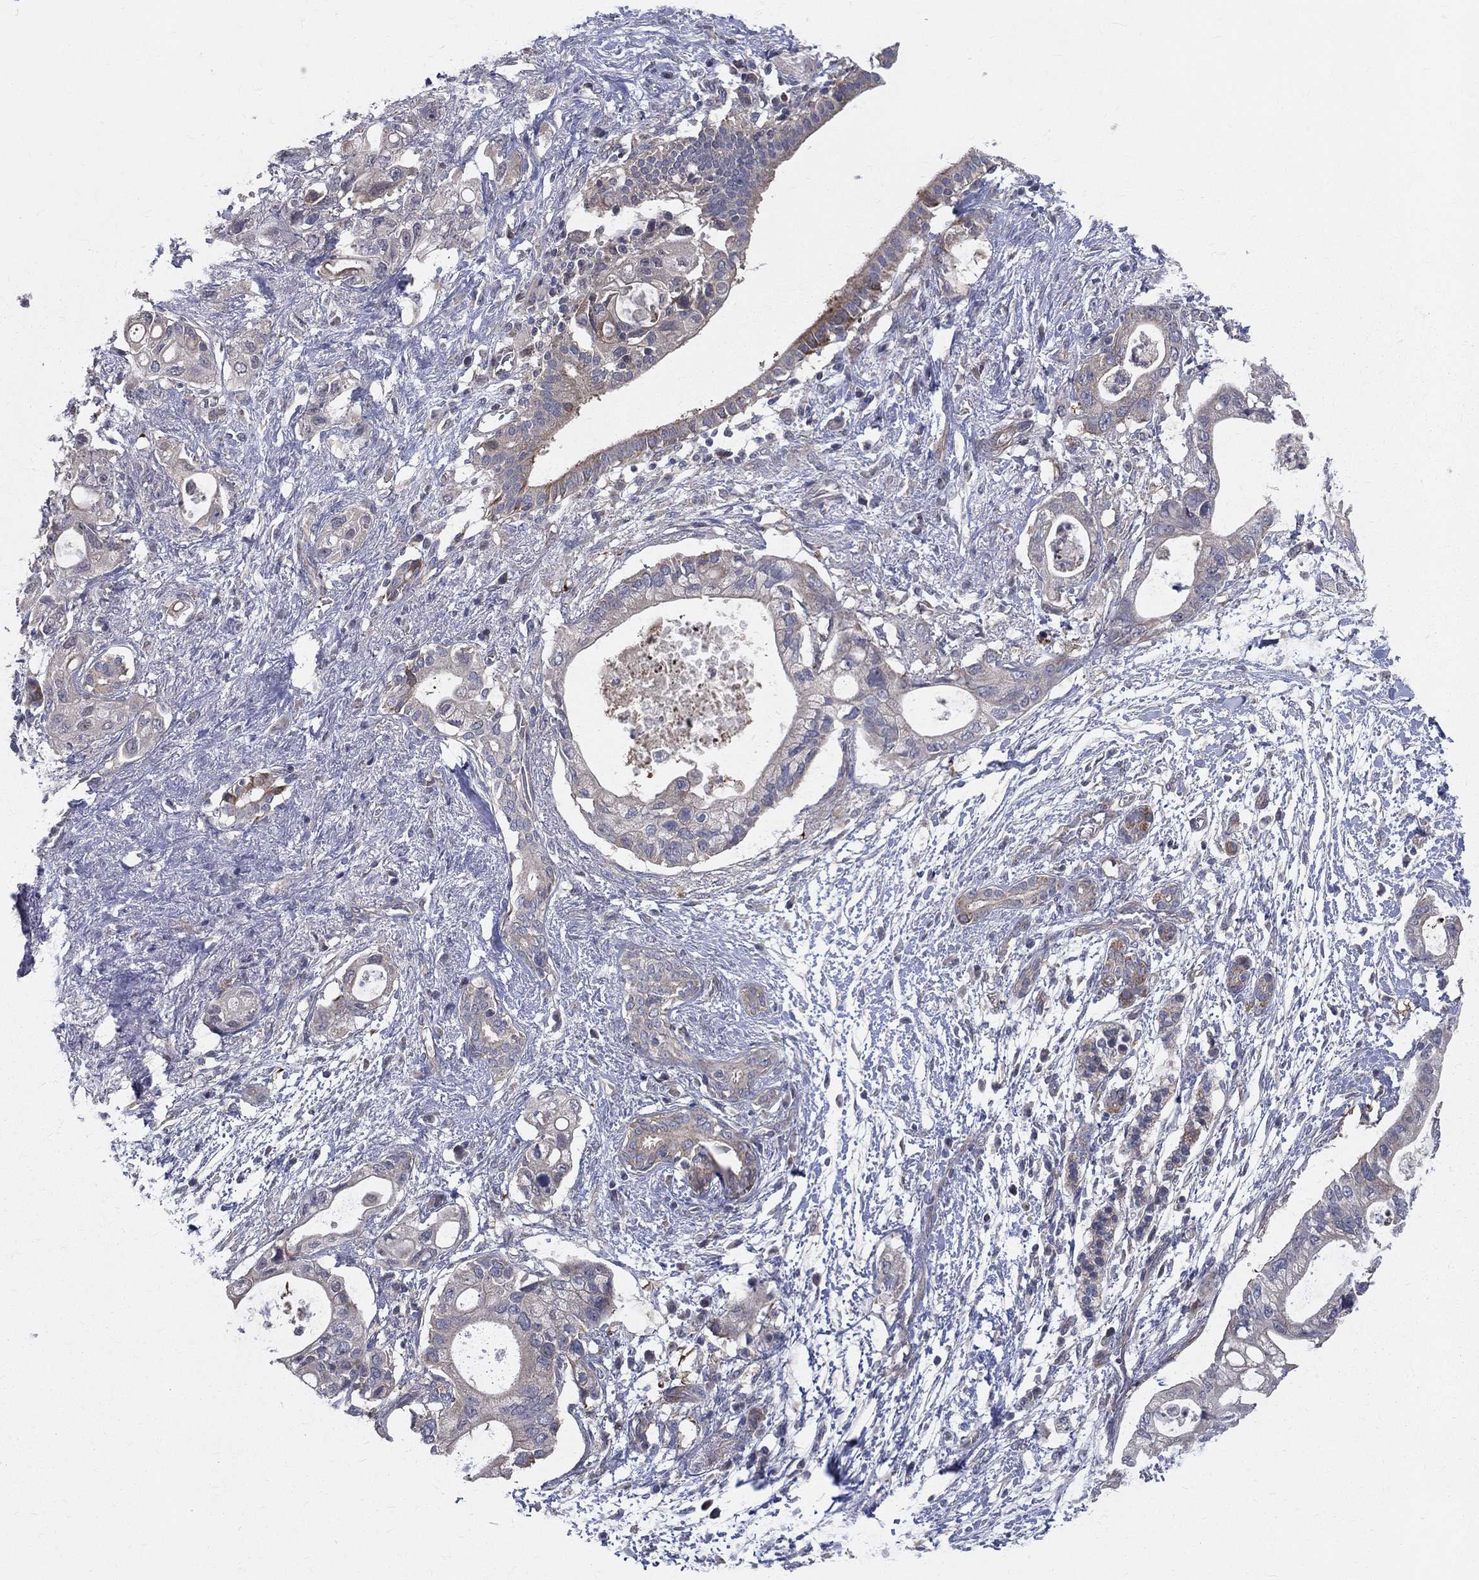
{"staining": {"intensity": "negative", "quantity": "none", "location": "none"}, "tissue": "pancreatic cancer", "cell_type": "Tumor cells", "image_type": "cancer", "snomed": [{"axis": "morphology", "description": "Adenocarcinoma, NOS"}, {"axis": "topography", "description": "Pancreas"}], "caption": "High power microscopy histopathology image of an IHC micrograph of pancreatic adenocarcinoma, revealing no significant expression in tumor cells. The staining was performed using DAB to visualize the protein expression in brown, while the nuclei were stained in blue with hematoxylin (Magnification: 20x).", "gene": "POMZP3", "patient": {"sex": "female", "age": 72}}